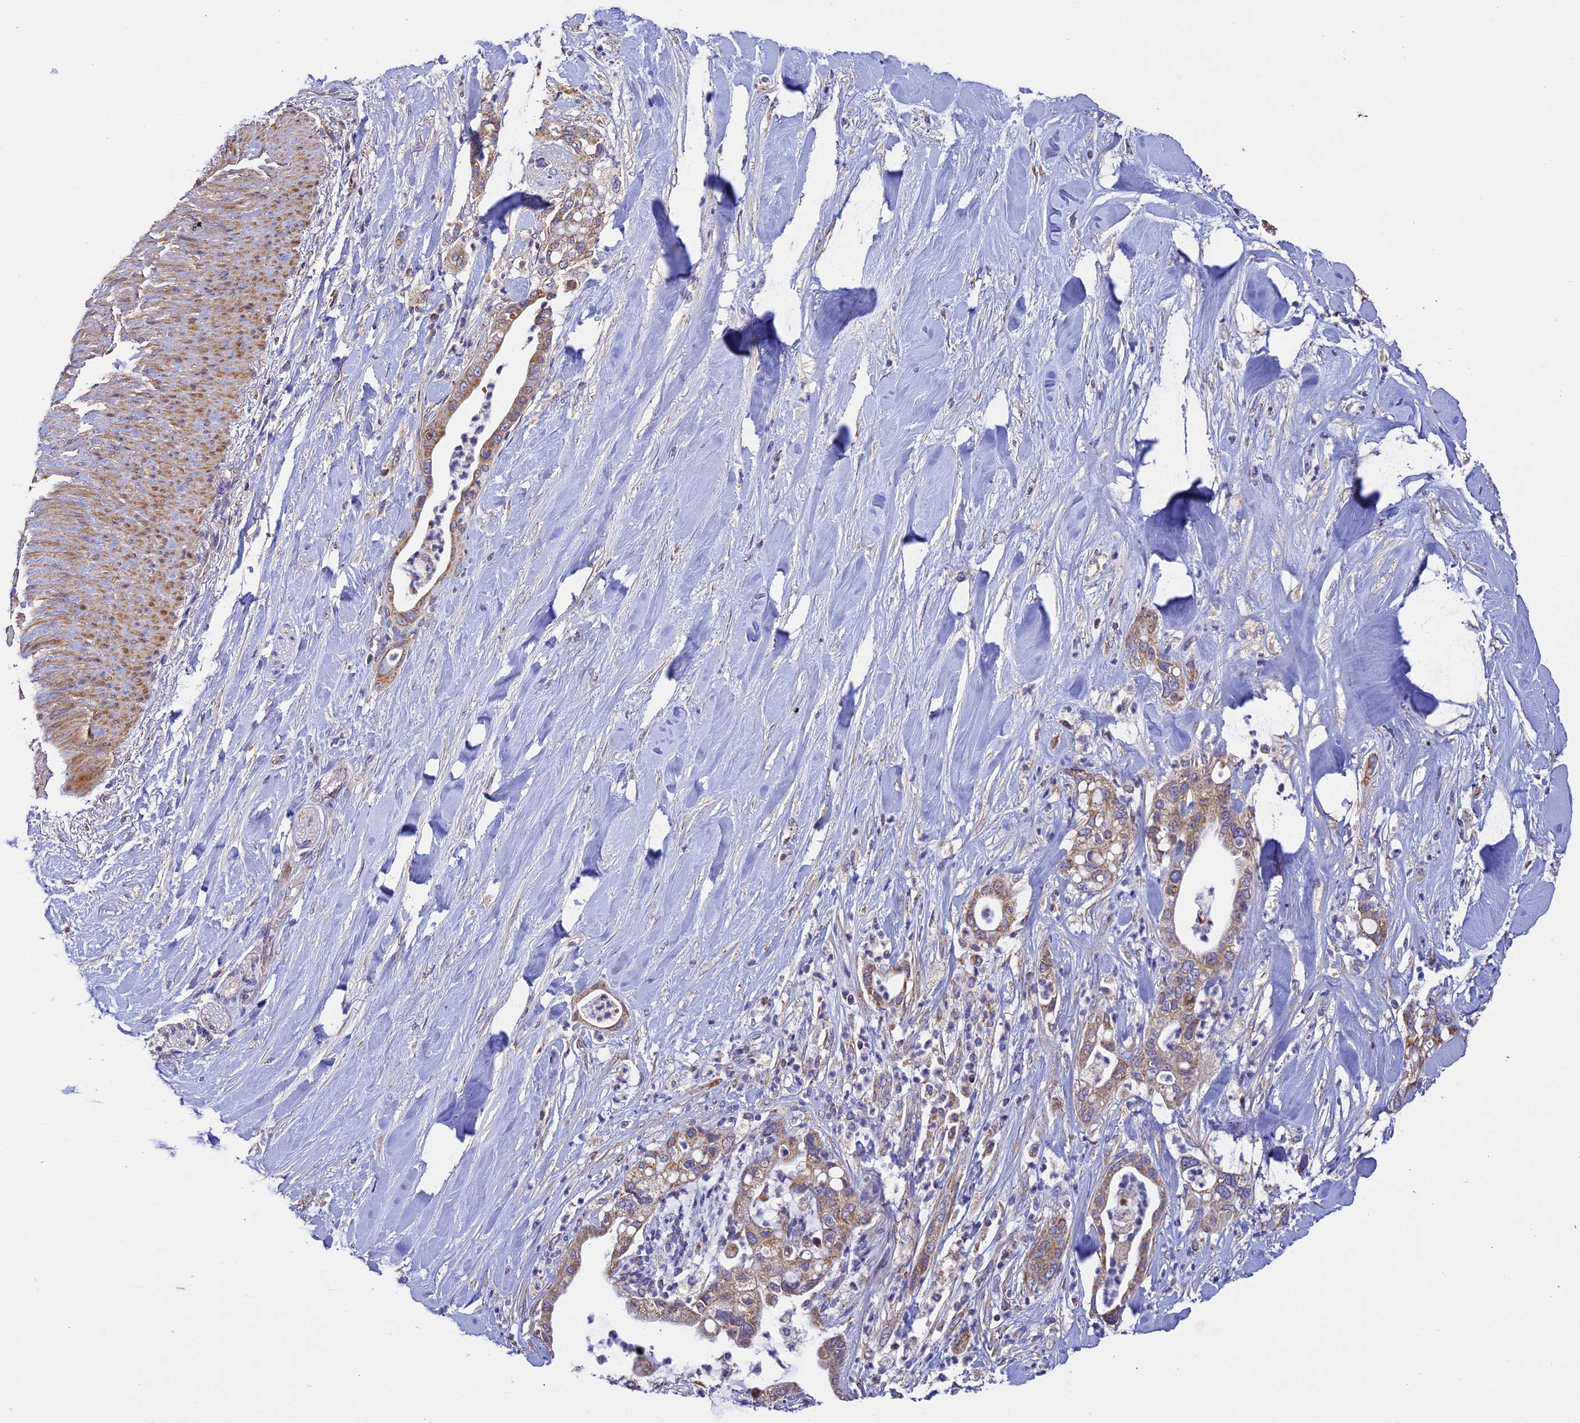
{"staining": {"intensity": "weak", "quantity": ">75%", "location": "cytoplasmic/membranous"}, "tissue": "liver cancer", "cell_type": "Tumor cells", "image_type": "cancer", "snomed": [{"axis": "morphology", "description": "Cholangiocarcinoma"}, {"axis": "topography", "description": "Liver"}], "caption": "Brown immunohistochemical staining in liver cancer displays weak cytoplasmic/membranous positivity in about >75% of tumor cells.", "gene": "OCEL1", "patient": {"sex": "female", "age": 54}}